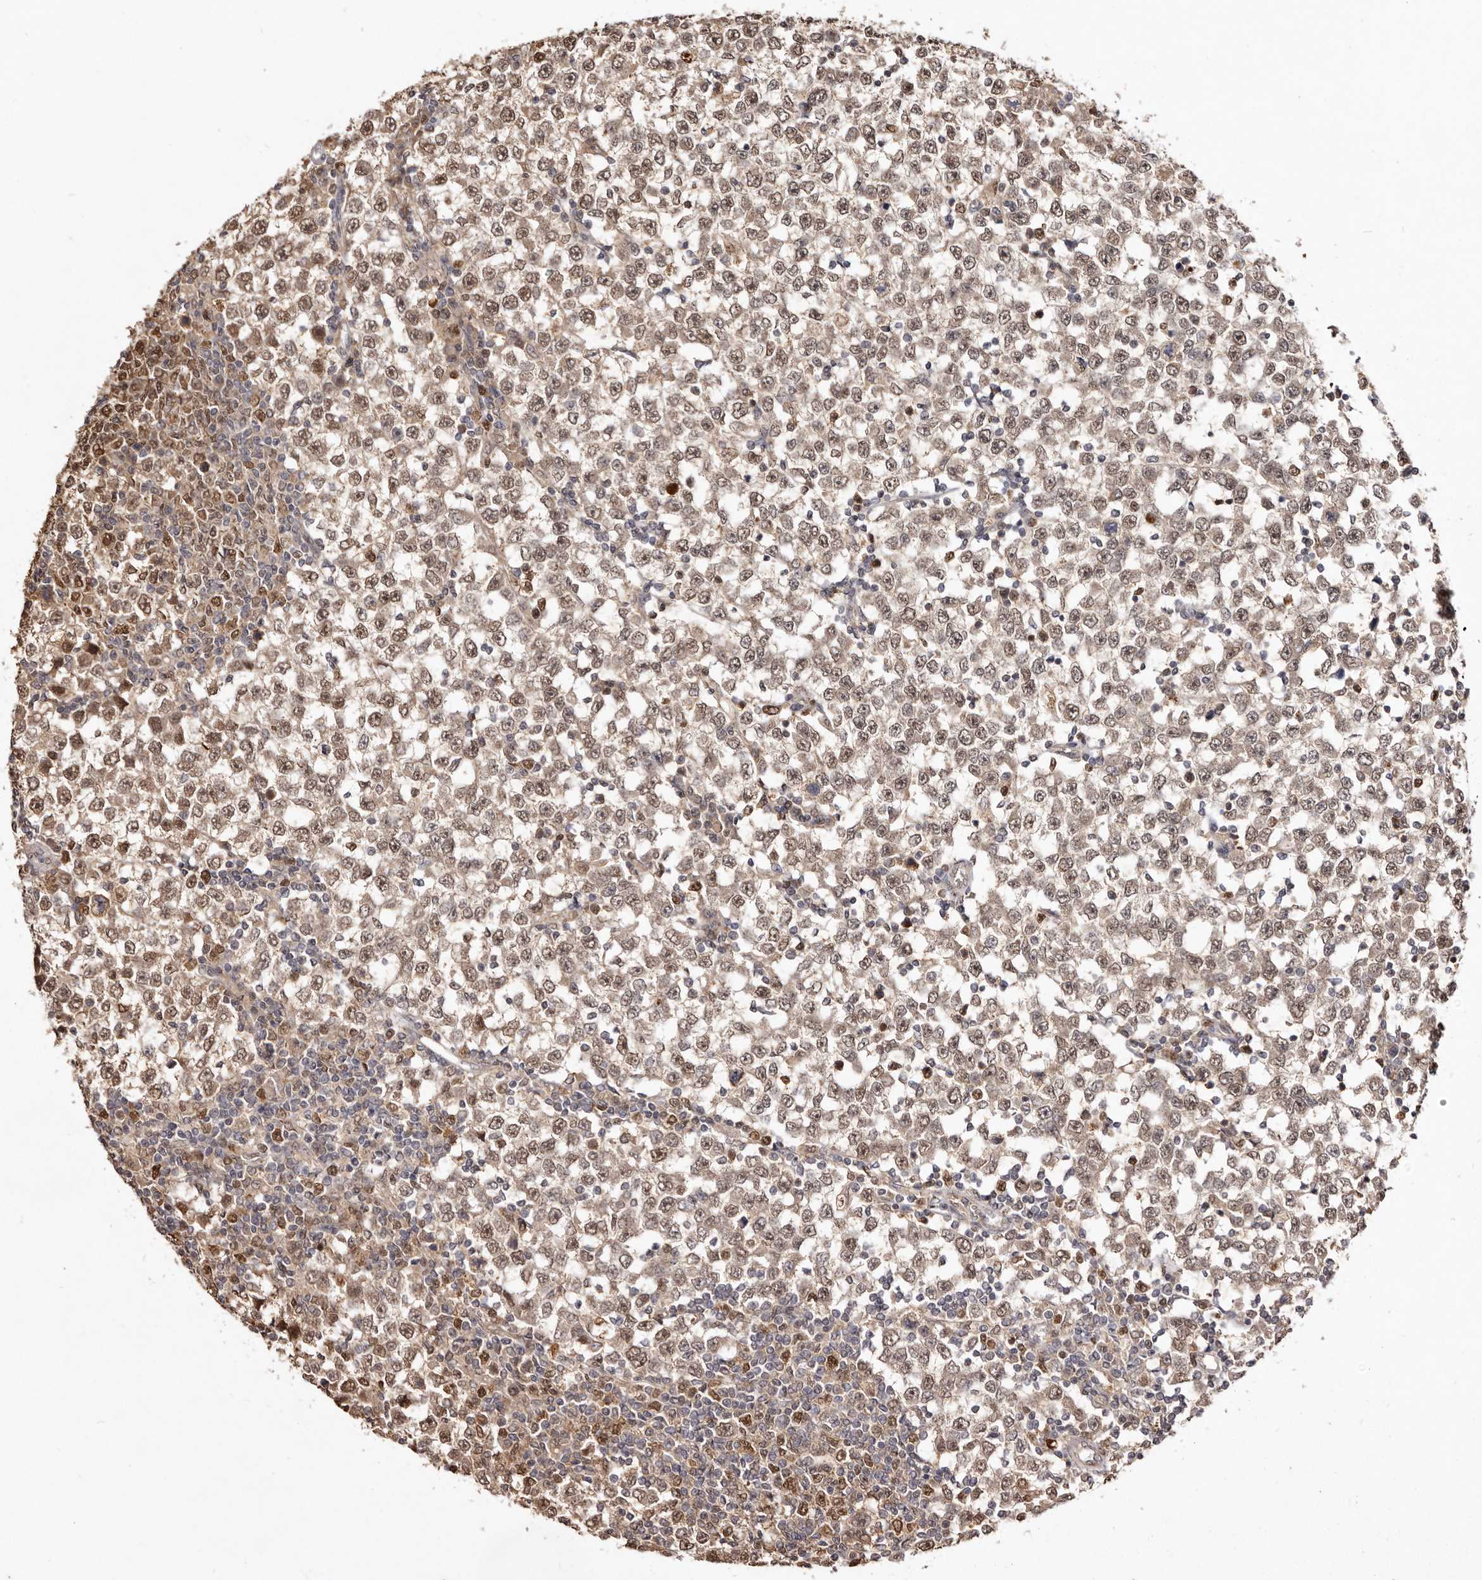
{"staining": {"intensity": "moderate", "quantity": ">75%", "location": "nuclear"}, "tissue": "testis cancer", "cell_type": "Tumor cells", "image_type": "cancer", "snomed": [{"axis": "morphology", "description": "Seminoma, NOS"}, {"axis": "topography", "description": "Testis"}], "caption": "IHC image of neoplastic tissue: human testis seminoma stained using immunohistochemistry (IHC) displays medium levels of moderate protein expression localized specifically in the nuclear of tumor cells, appearing as a nuclear brown color.", "gene": "NOTCH1", "patient": {"sex": "male", "age": 65}}